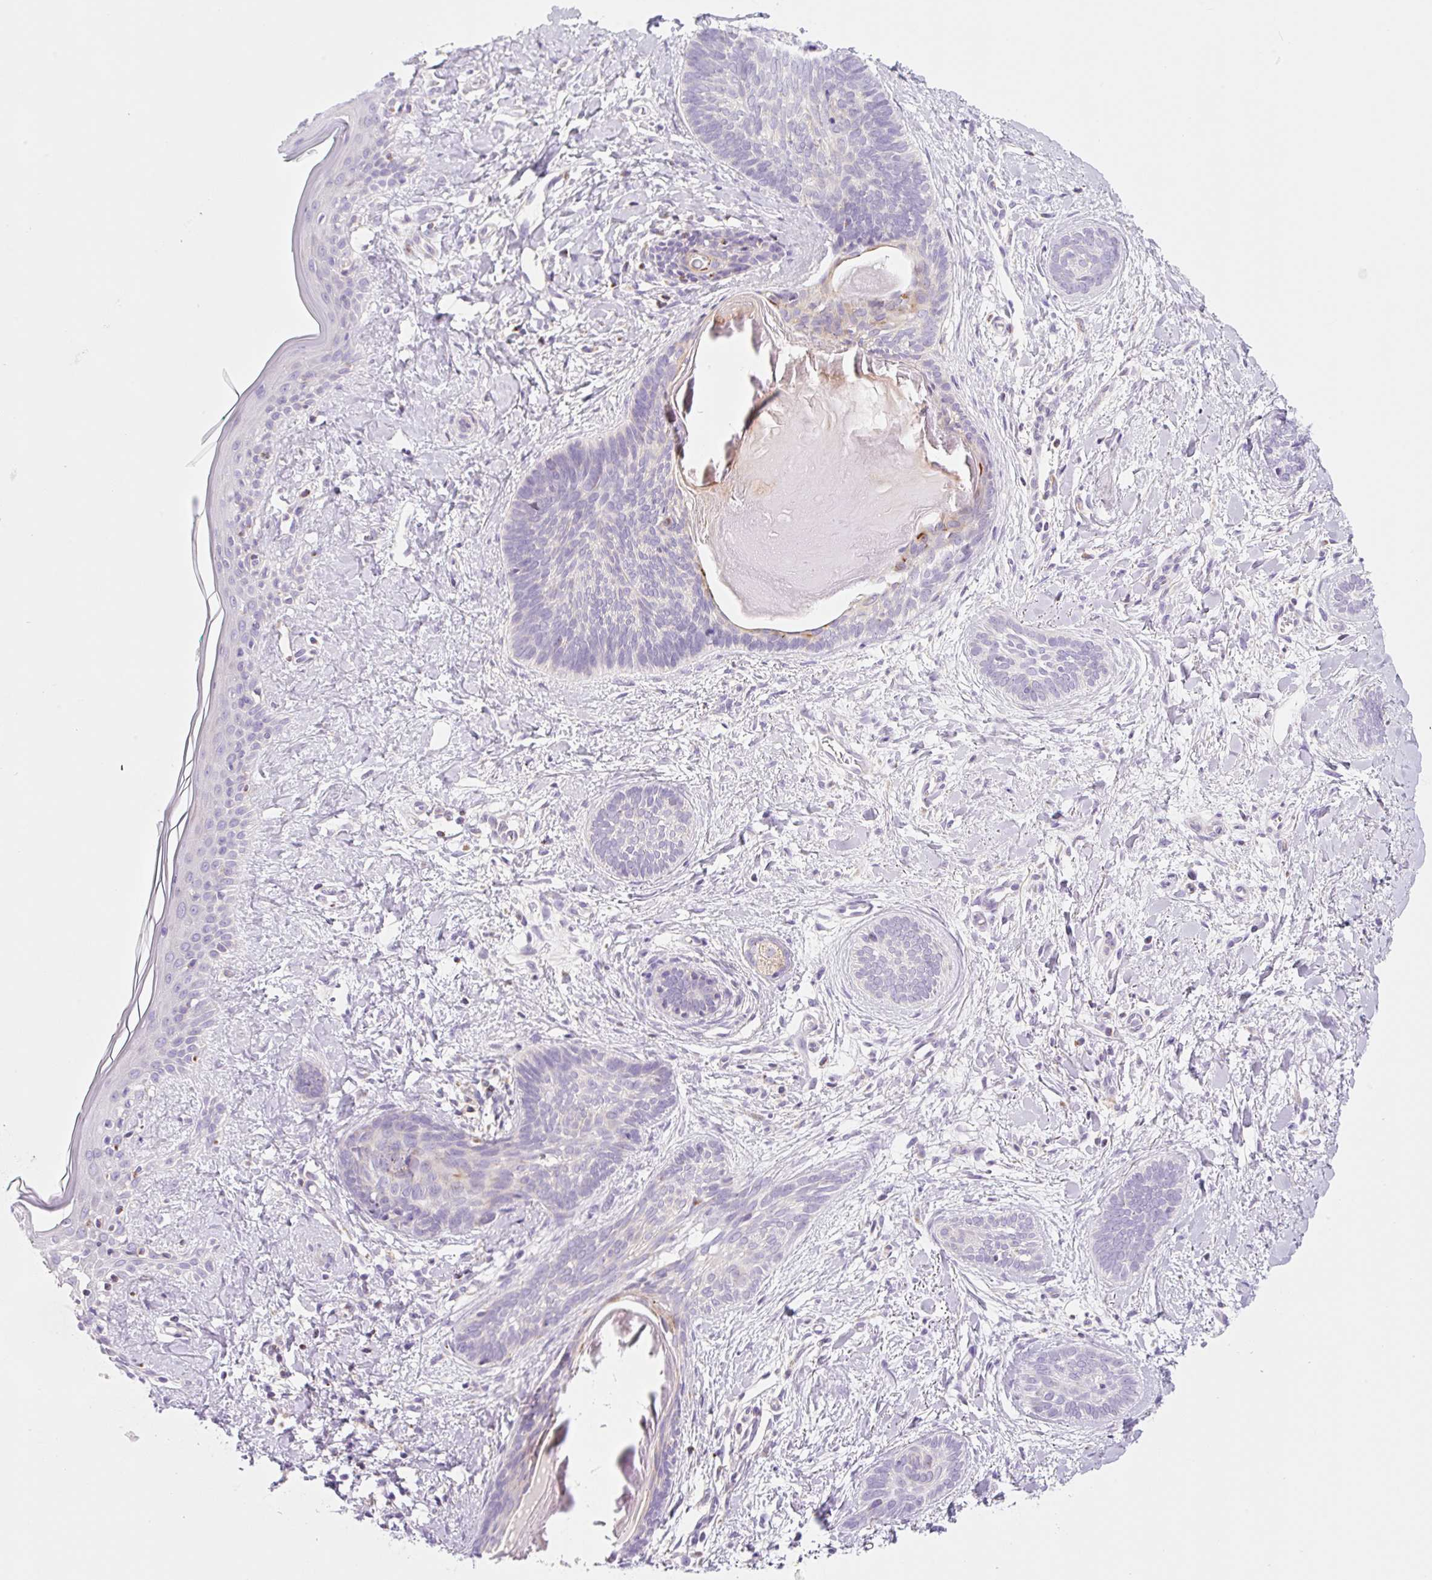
{"staining": {"intensity": "negative", "quantity": "none", "location": "none"}, "tissue": "skin cancer", "cell_type": "Tumor cells", "image_type": "cancer", "snomed": [{"axis": "morphology", "description": "Basal cell carcinoma"}, {"axis": "topography", "description": "Skin"}], "caption": "Protein analysis of skin cancer displays no significant expression in tumor cells.", "gene": "FOCAD", "patient": {"sex": "female", "age": 81}}